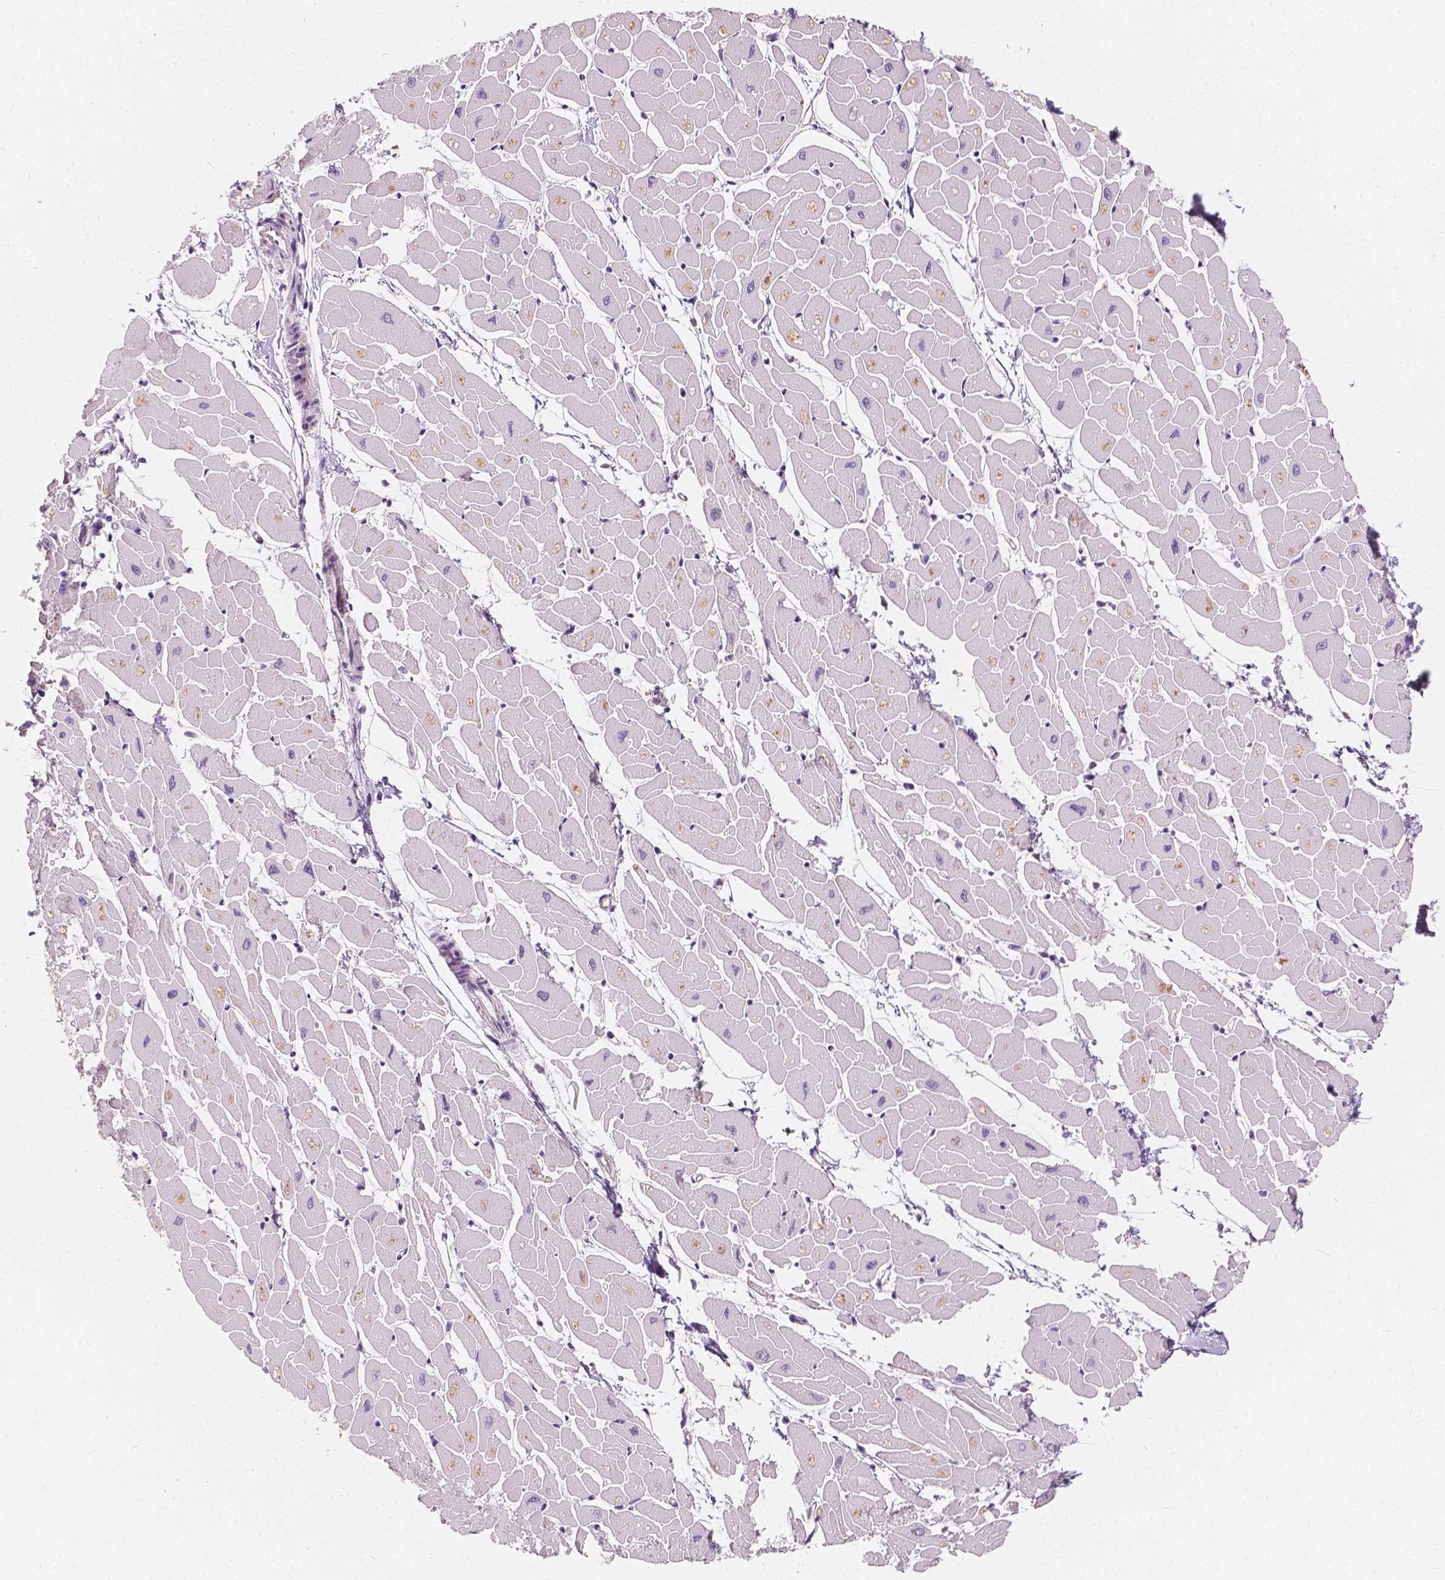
{"staining": {"intensity": "negative", "quantity": "none", "location": "none"}, "tissue": "heart muscle", "cell_type": "Cardiomyocytes", "image_type": "normal", "snomed": [{"axis": "morphology", "description": "Normal tissue, NOS"}, {"axis": "topography", "description": "Heart"}], "caption": "Normal heart muscle was stained to show a protein in brown. There is no significant expression in cardiomyocytes. (DAB (3,3'-diaminobenzidine) immunohistochemistry visualized using brightfield microscopy, high magnification).", "gene": "KIAA0513", "patient": {"sex": "male", "age": 57}}